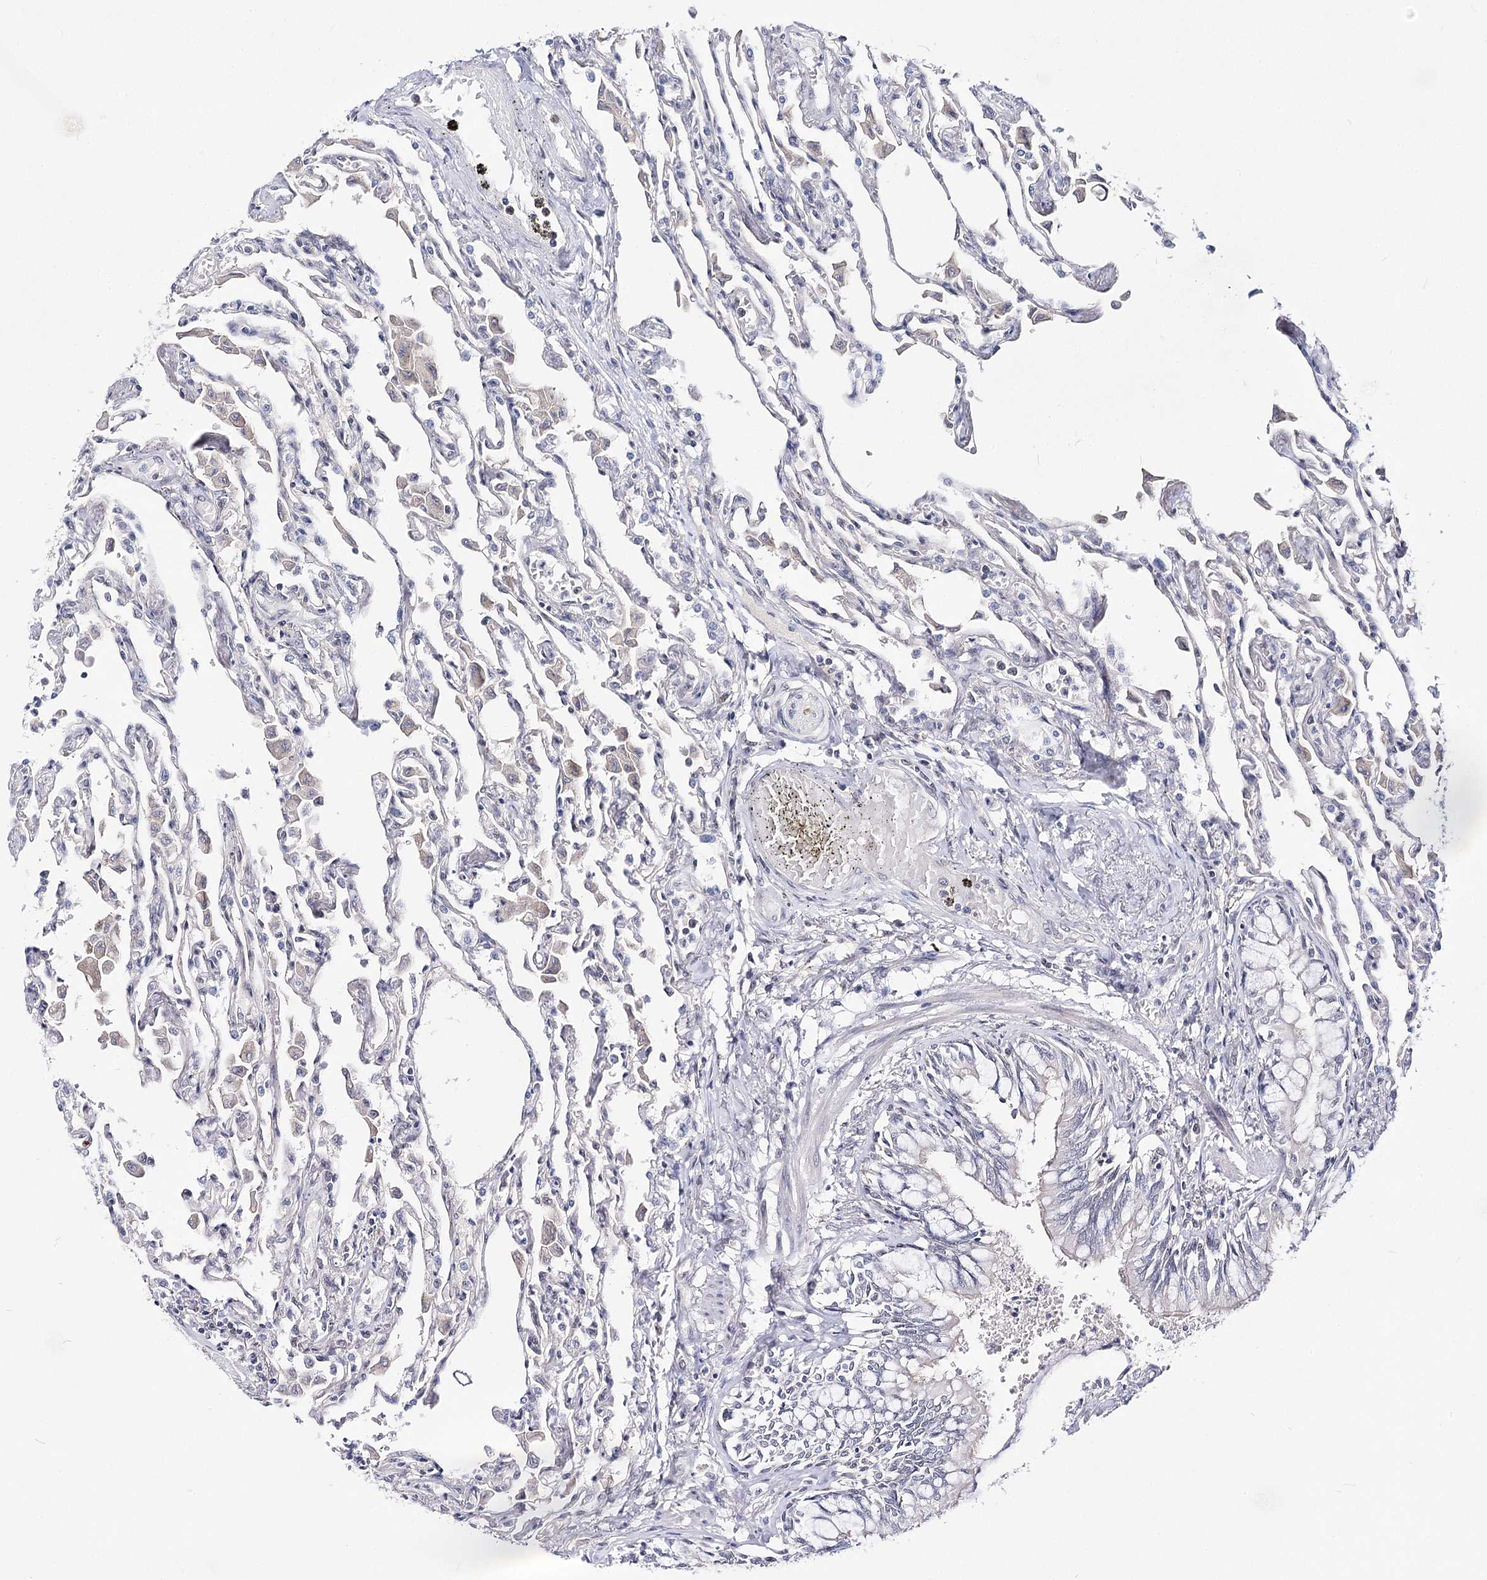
{"staining": {"intensity": "negative", "quantity": "none", "location": "none"}, "tissue": "lung", "cell_type": "Alveolar cells", "image_type": "normal", "snomed": [{"axis": "morphology", "description": "Normal tissue, NOS"}, {"axis": "topography", "description": "Bronchus"}, {"axis": "topography", "description": "Lung"}], "caption": "Image shows no protein staining in alveolar cells of benign lung. (DAB (3,3'-diaminobenzidine) immunohistochemistry (IHC) visualized using brightfield microscopy, high magnification).", "gene": "ATP10B", "patient": {"sex": "female", "age": 49}}